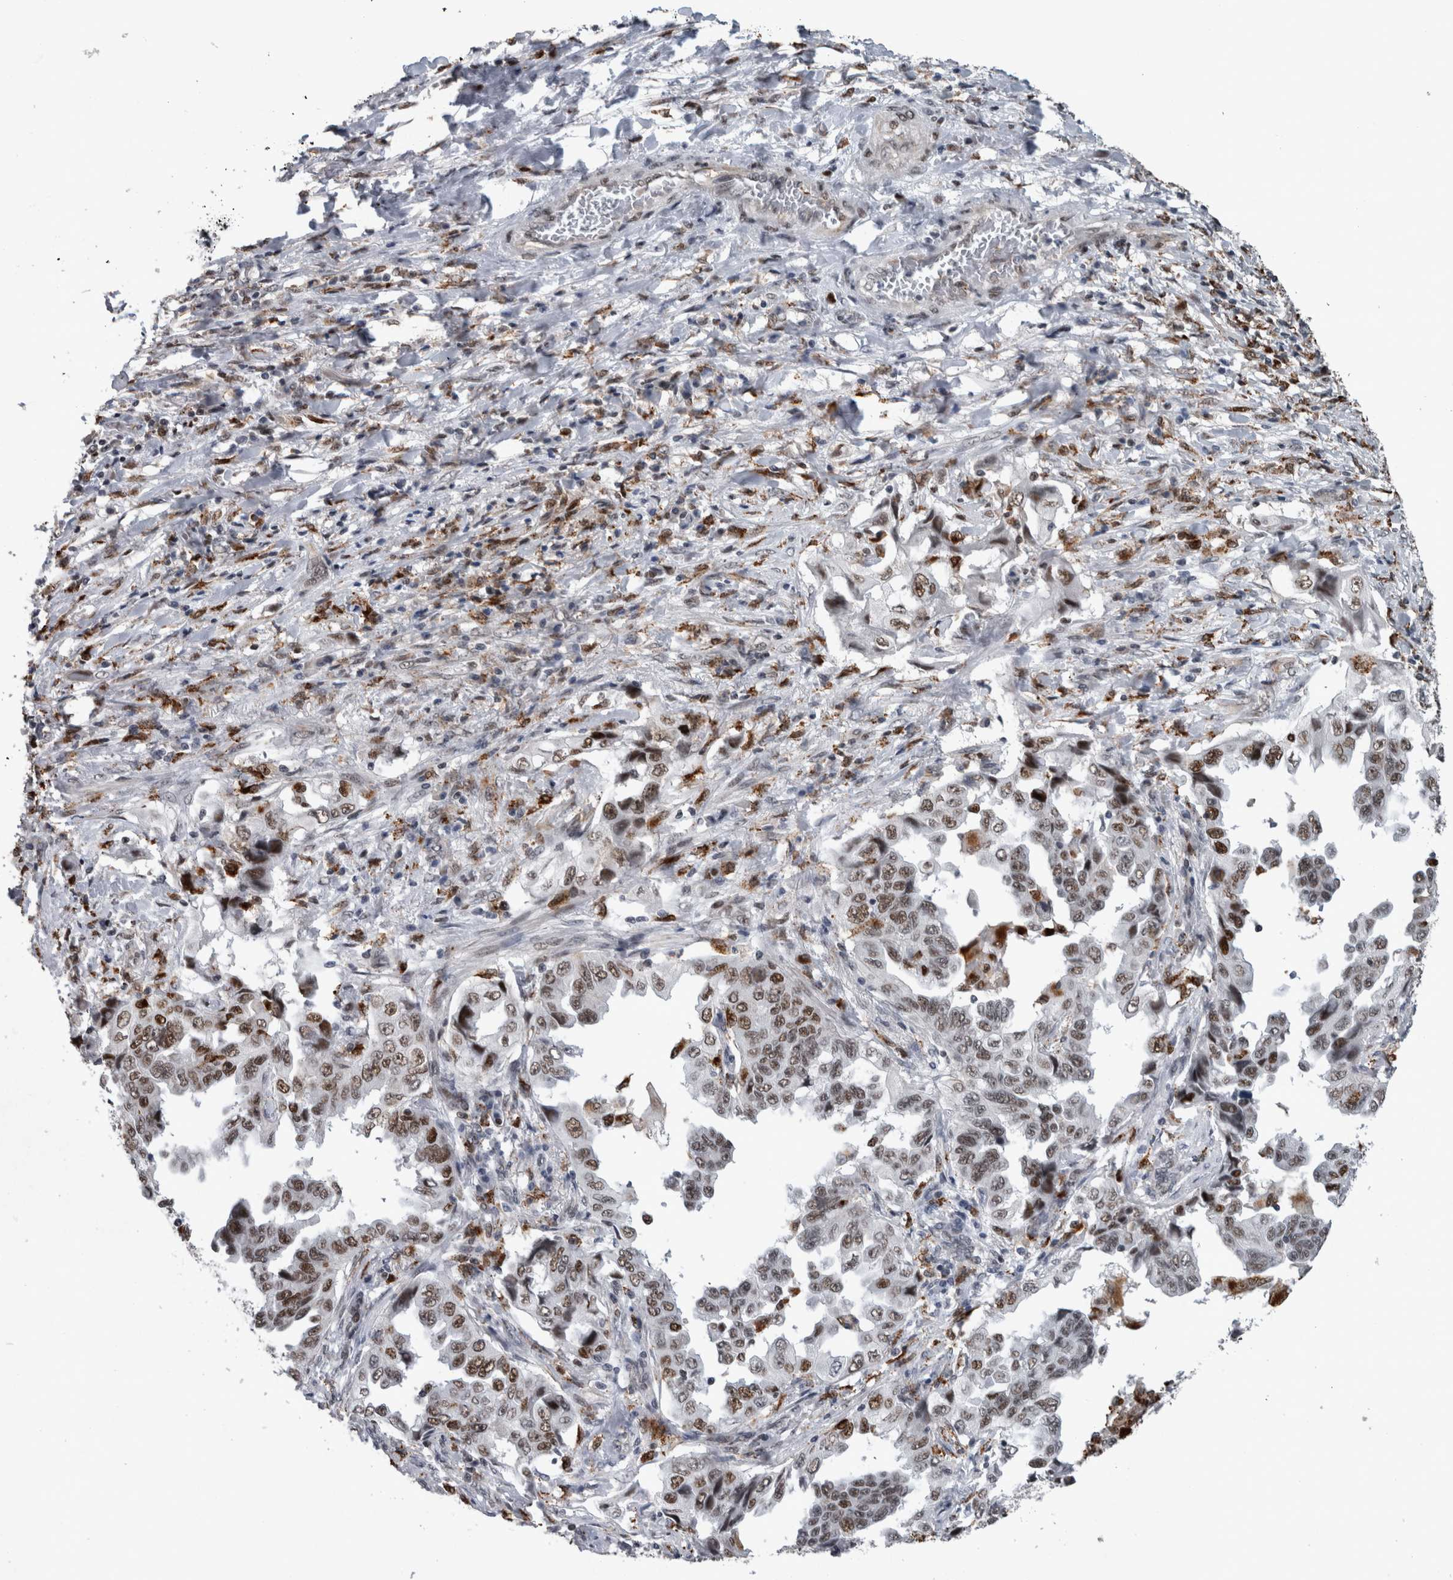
{"staining": {"intensity": "moderate", "quantity": ">75%", "location": "nuclear"}, "tissue": "lung cancer", "cell_type": "Tumor cells", "image_type": "cancer", "snomed": [{"axis": "morphology", "description": "Adenocarcinoma, NOS"}, {"axis": "topography", "description": "Lung"}], "caption": "This micrograph demonstrates immunohistochemistry staining of lung cancer, with medium moderate nuclear positivity in approximately >75% of tumor cells.", "gene": "POLD2", "patient": {"sex": "female", "age": 51}}